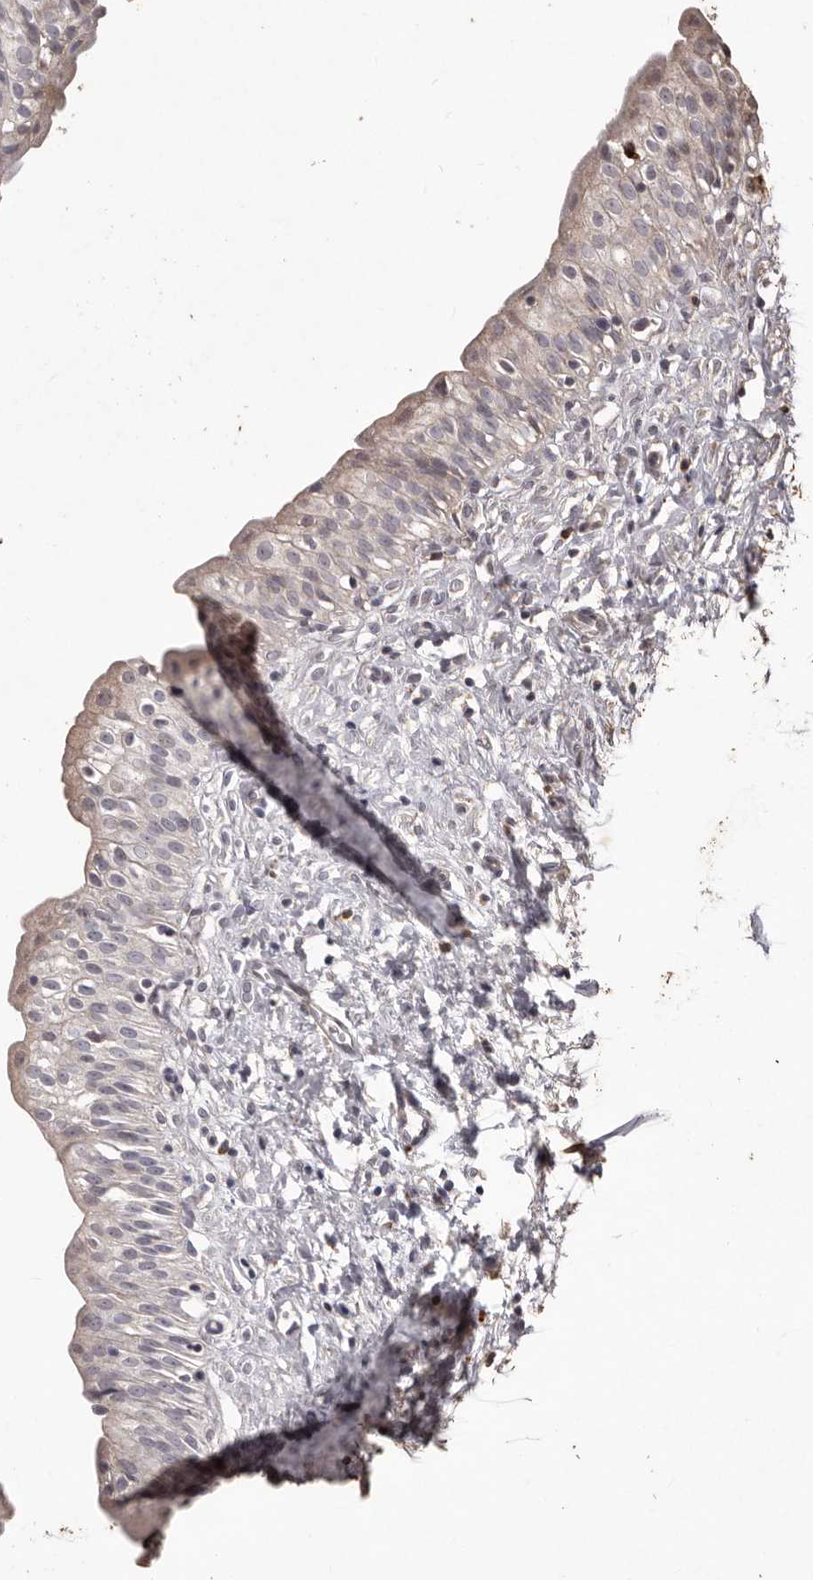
{"staining": {"intensity": "weak", "quantity": "25%-75%", "location": "cytoplasmic/membranous"}, "tissue": "urinary bladder", "cell_type": "Urothelial cells", "image_type": "normal", "snomed": [{"axis": "morphology", "description": "Normal tissue, NOS"}, {"axis": "topography", "description": "Urinary bladder"}], "caption": "Immunohistochemical staining of benign human urinary bladder shows 25%-75% levels of weak cytoplasmic/membranous protein positivity in approximately 25%-75% of urothelial cells. Nuclei are stained in blue.", "gene": "PRSS27", "patient": {"sex": "male", "age": 51}}